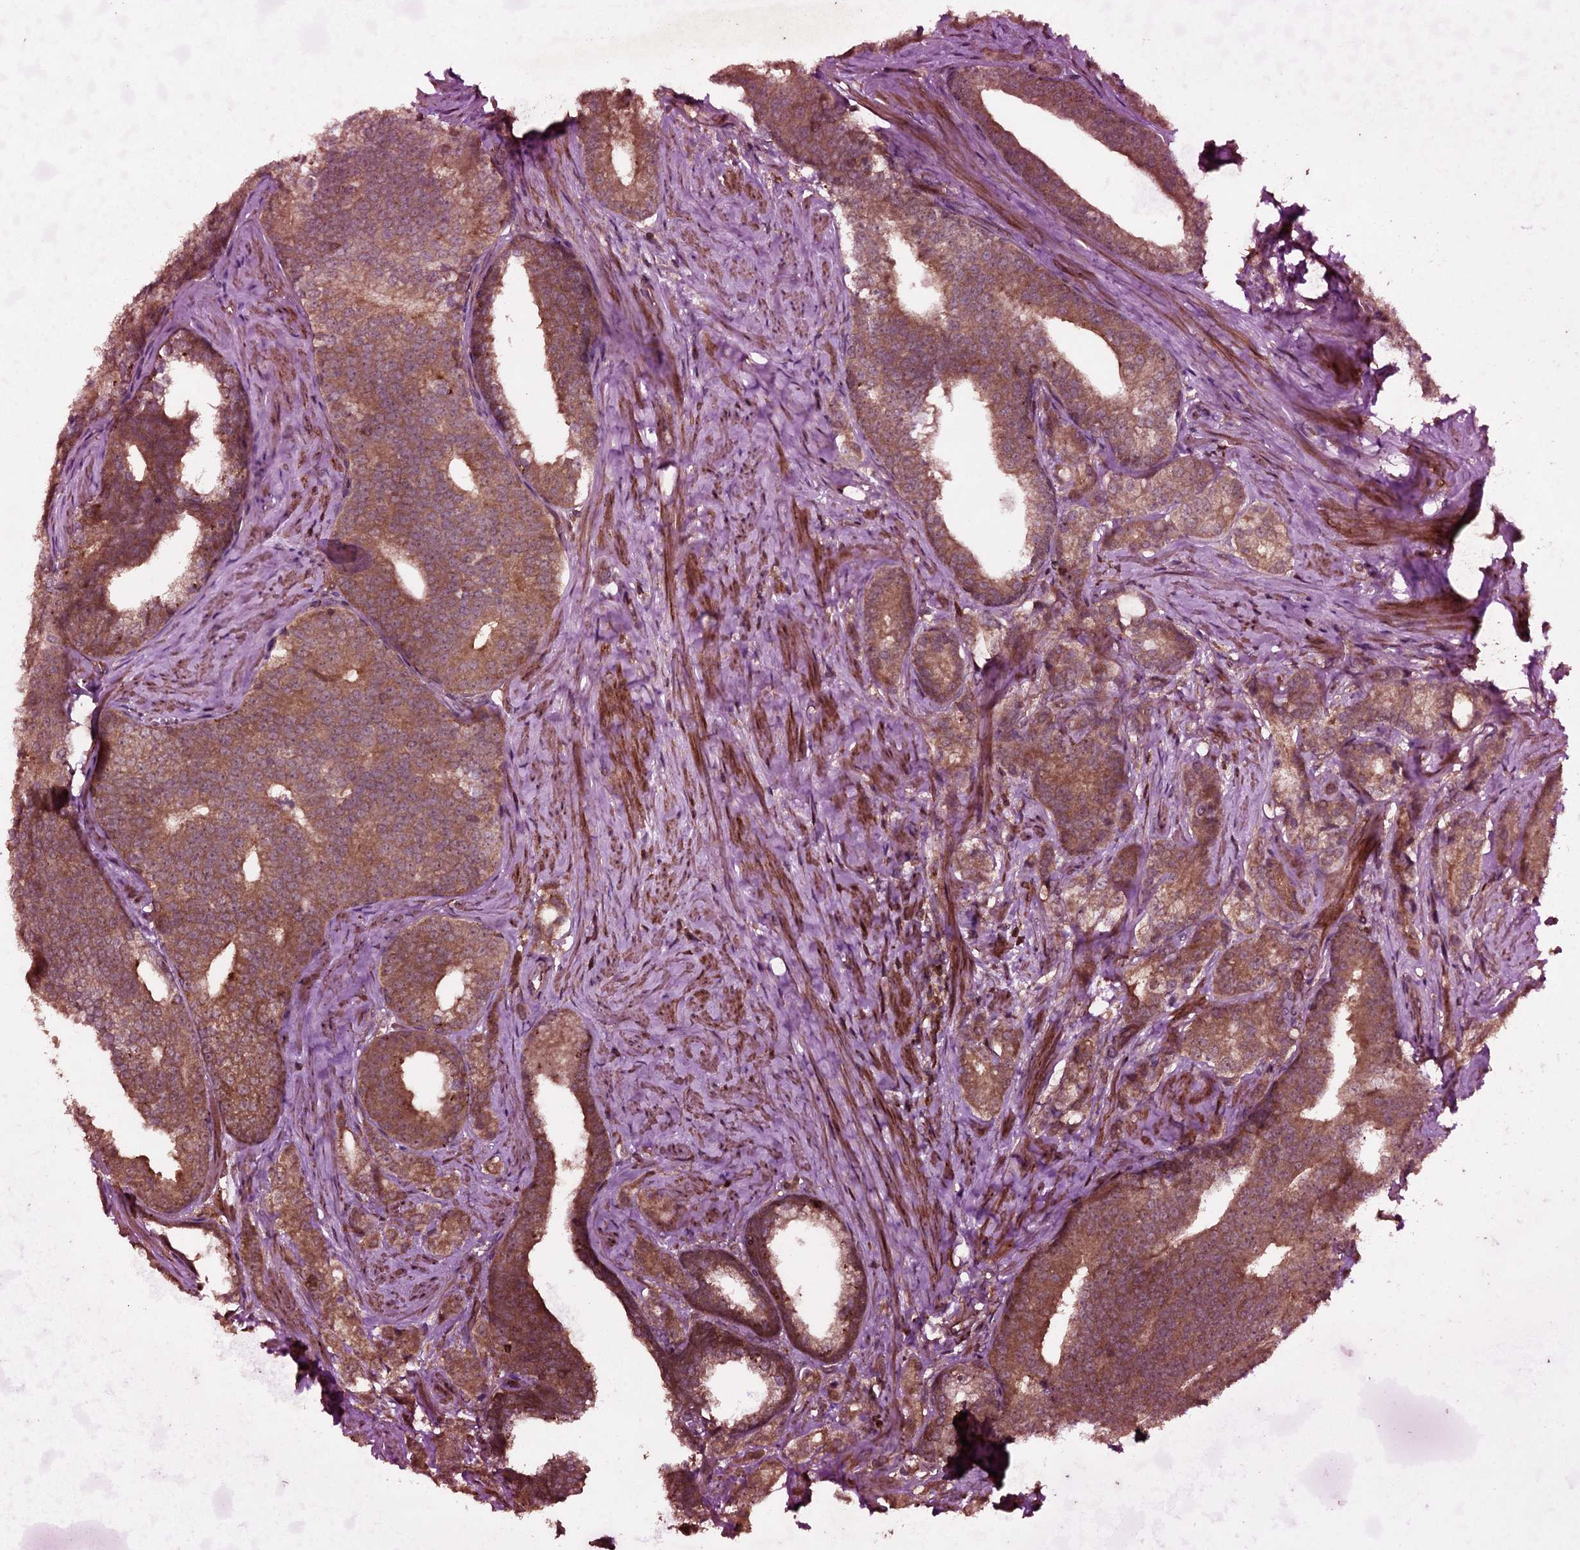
{"staining": {"intensity": "moderate", "quantity": ">75%", "location": "cytoplasmic/membranous"}, "tissue": "prostate cancer", "cell_type": "Tumor cells", "image_type": "cancer", "snomed": [{"axis": "morphology", "description": "Adenocarcinoma, Low grade"}, {"axis": "topography", "description": "Prostate"}], "caption": "DAB immunohistochemical staining of human prostate adenocarcinoma (low-grade) demonstrates moderate cytoplasmic/membranous protein positivity in approximately >75% of tumor cells.", "gene": "ADGRG3", "patient": {"sex": "male", "age": 71}}